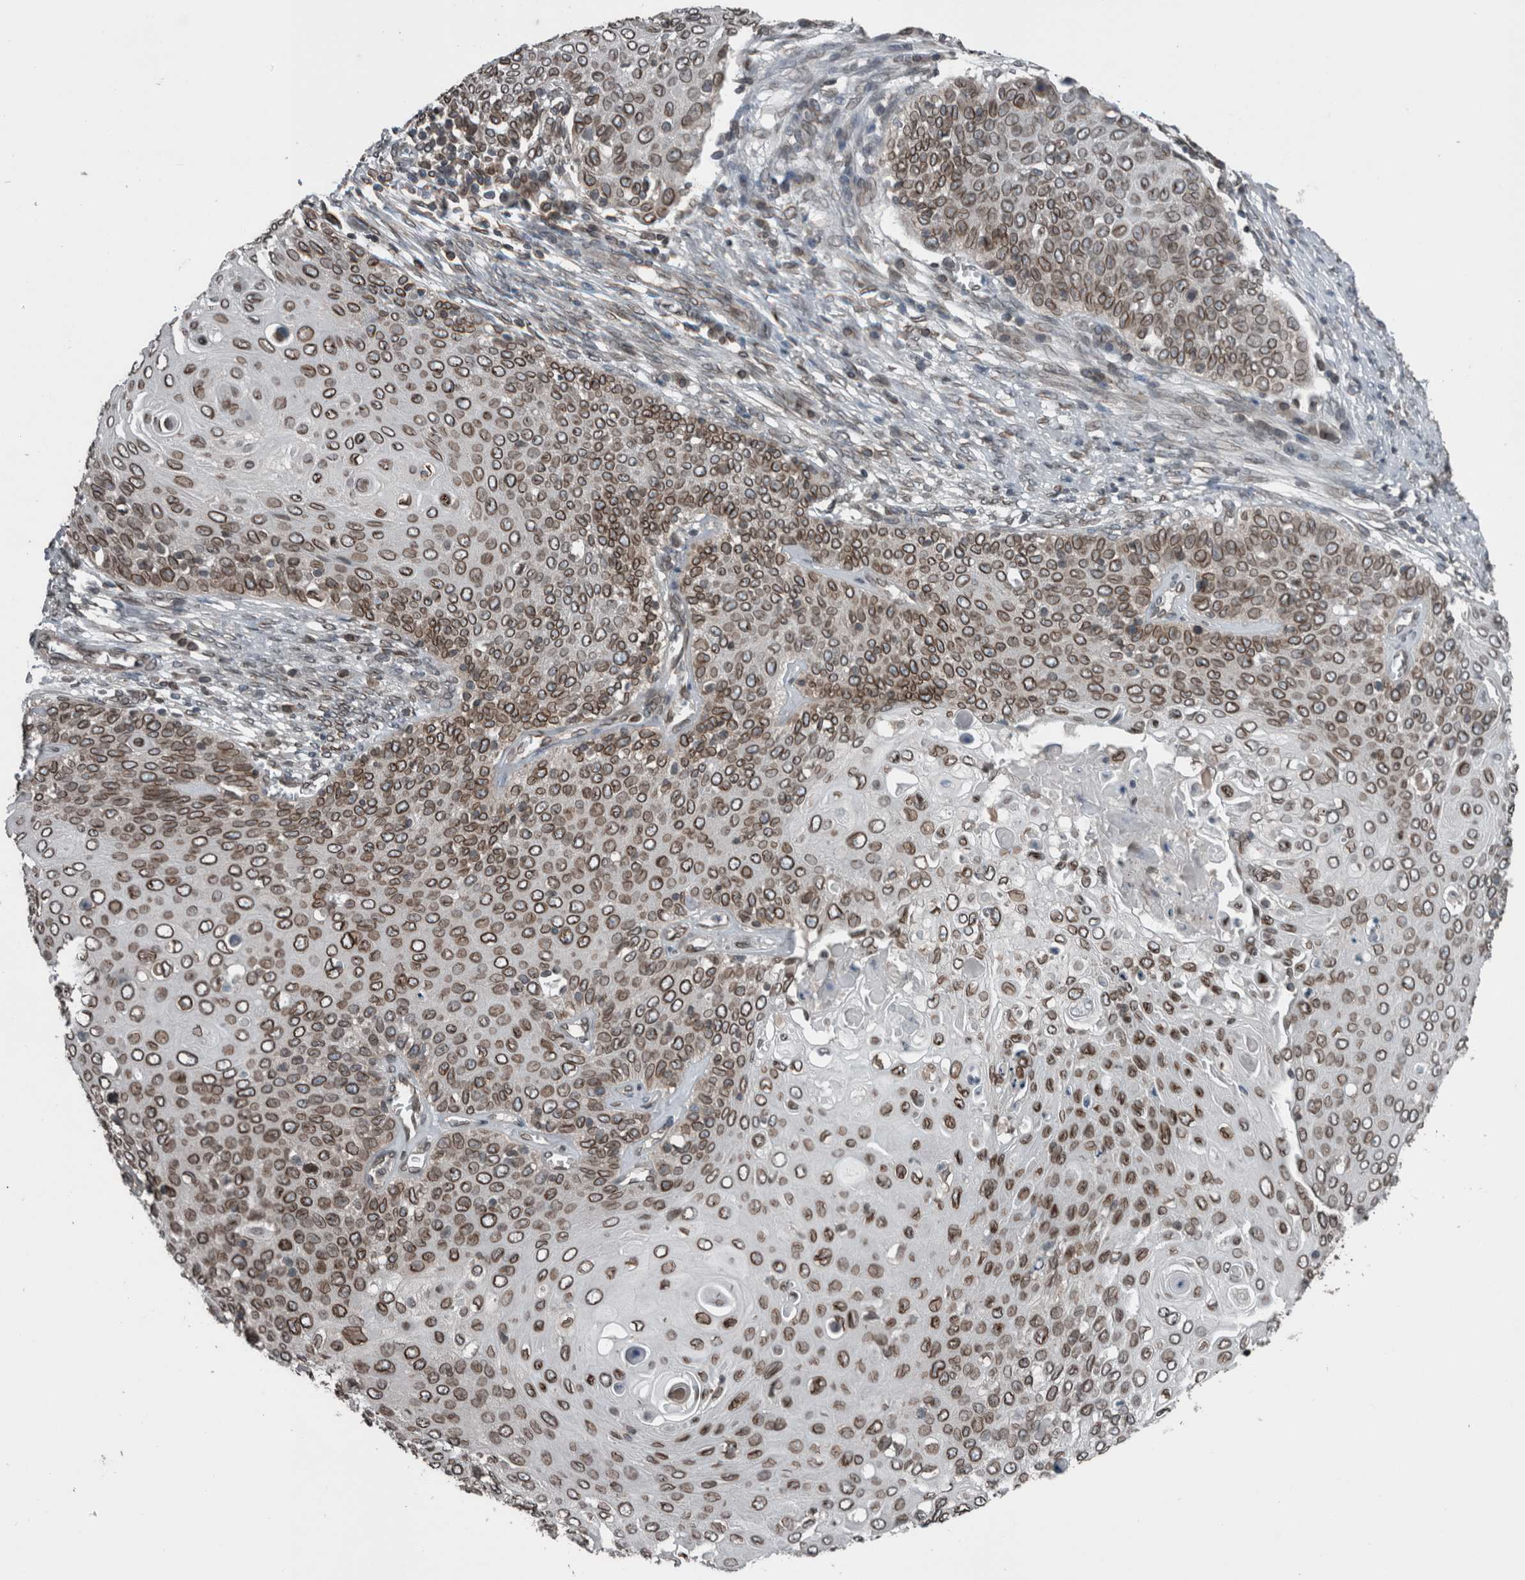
{"staining": {"intensity": "moderate", "quantity": ">75%", "location": "cytoplasmic/membranous,nuclear"}, "tissue": "cervical cancer", "cell_type": "Tumor cells", "image_type": "cancer", "snomed": [{"axis": "morphology", "description": "Squamous cell carcinoma, NOS"}, {"axis": "topography", "description": "Cervix"}], "caption": "The photomicrograph exhibits a brown stain indicating the presence of a protein in the cytoplasmic/membranous and nuclear of tumor cells in squamous cell carcinoma (cervical). (Stains: DAB in brown, nuclei in blue, Microscopy: brightfield microscopy at high magnification).", "gene": "RANBP2", "patient": {"sex": "female", "age": 39}}